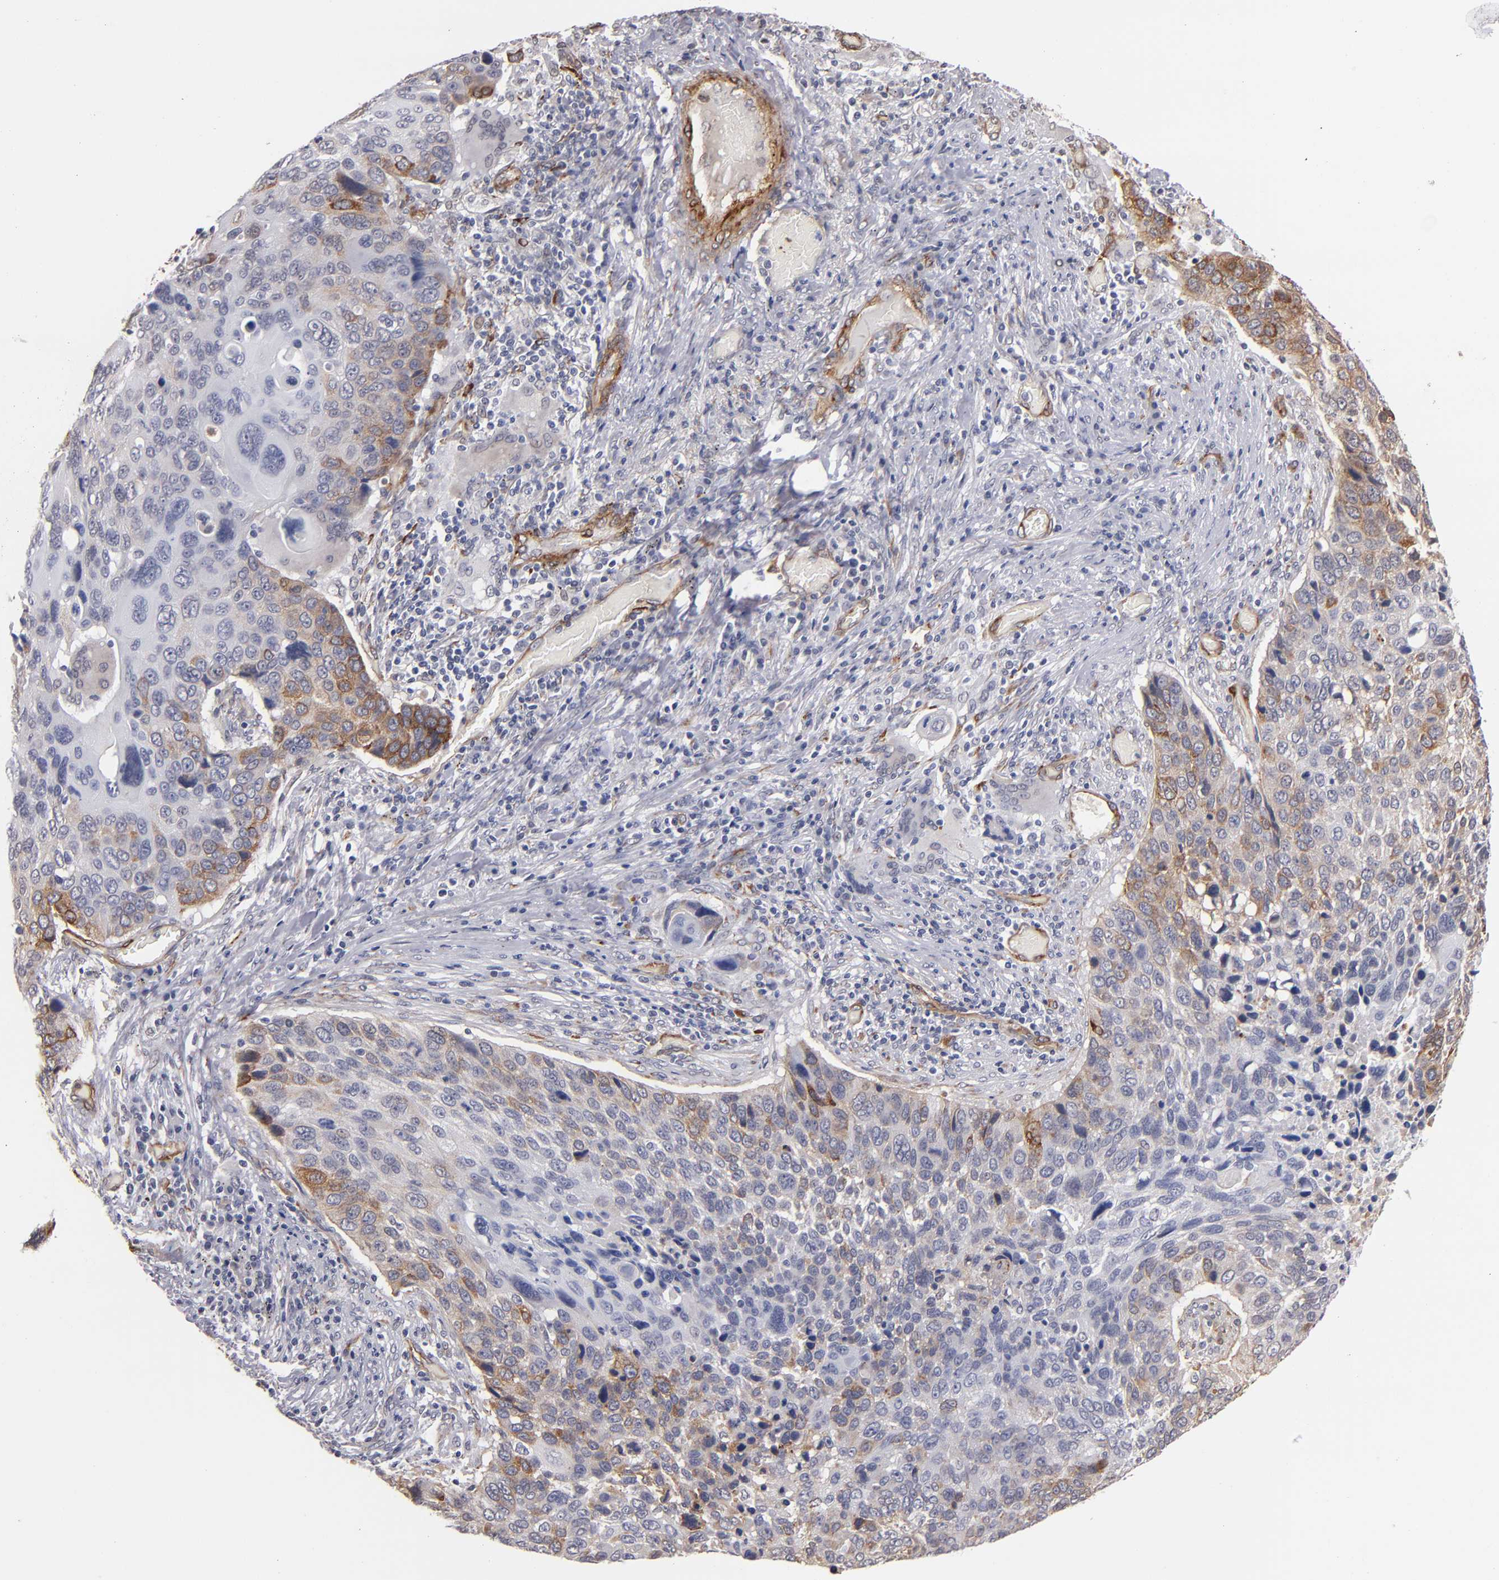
{"staining": {"intensity": "moderate", "quantity": "<25%", "location": "cytoplasmic/membranous"}, "tissue": "lung cancer", "cell_type": "Tumor cells", "image_type": "cancer", "snomed": [{"axis": "morphology", "description": "Squamous cell carcinoma, NOS"}, {"axis": "topography", "description": "Lung"}], "caption": "High-magnification brightfield microscopy of squamous cell carcinoma (lung) stained with DAB (3,3'-diaminobenzidine) (brown) and counterstained with hematoxylin (blue). tumor cells exhibit moderate cytoplasmic/membranous expression is appreciated in approximately<25% of cells. (brown staining indicates protein expression, while blue staining denotes nuclei).", "gene": "LAMC1", "patient": {"sex": "male", "age": 68}}